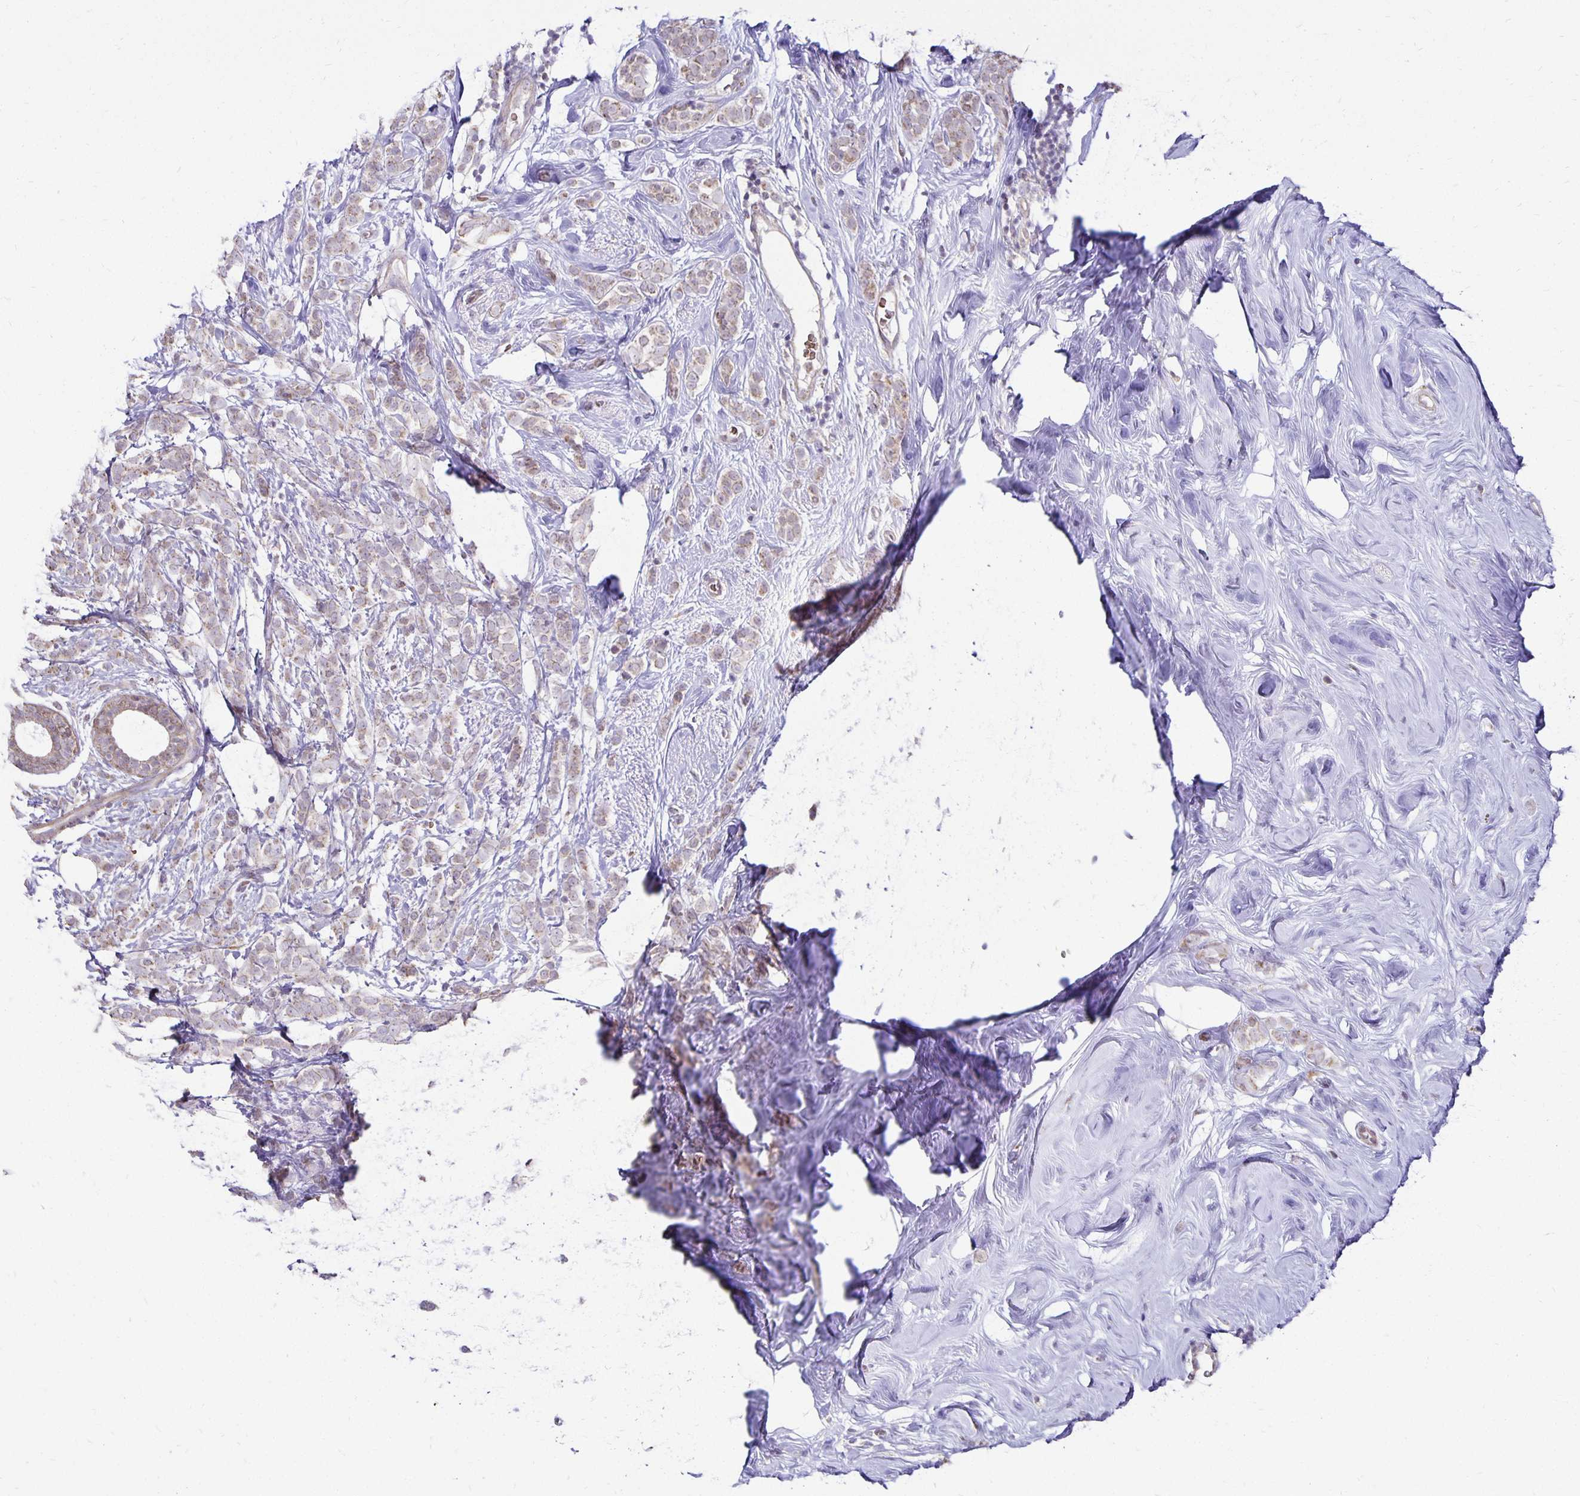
{"staining": {"intensity": "weak", "quantity": "25%-75%", "location": "cytoplasmic/membranous"}, "tissue": "breast cancer", "cell_type": "Tumor cells", "image_type": "cancer", "snomed": [{"axis": "morphology", "description": "Lobular carcinoma"}, {"axis": "topography", "description": "Breast"}], "caption": "Immunohistochemistry (IHC) staining of breast lobular carcinoma, which exhibits low levels of weak cytoplasmic/membranous positivity in approximately 25%-75% of tumor cells indicating weak cytoplasmic/membranous protein staining. The staining was performed using DAB (brown) for protein detection and nuclei were counterstained in hematoxylin (blue).", "gene": "FN3K", "patient": {"sex": "female", "age": 49}}